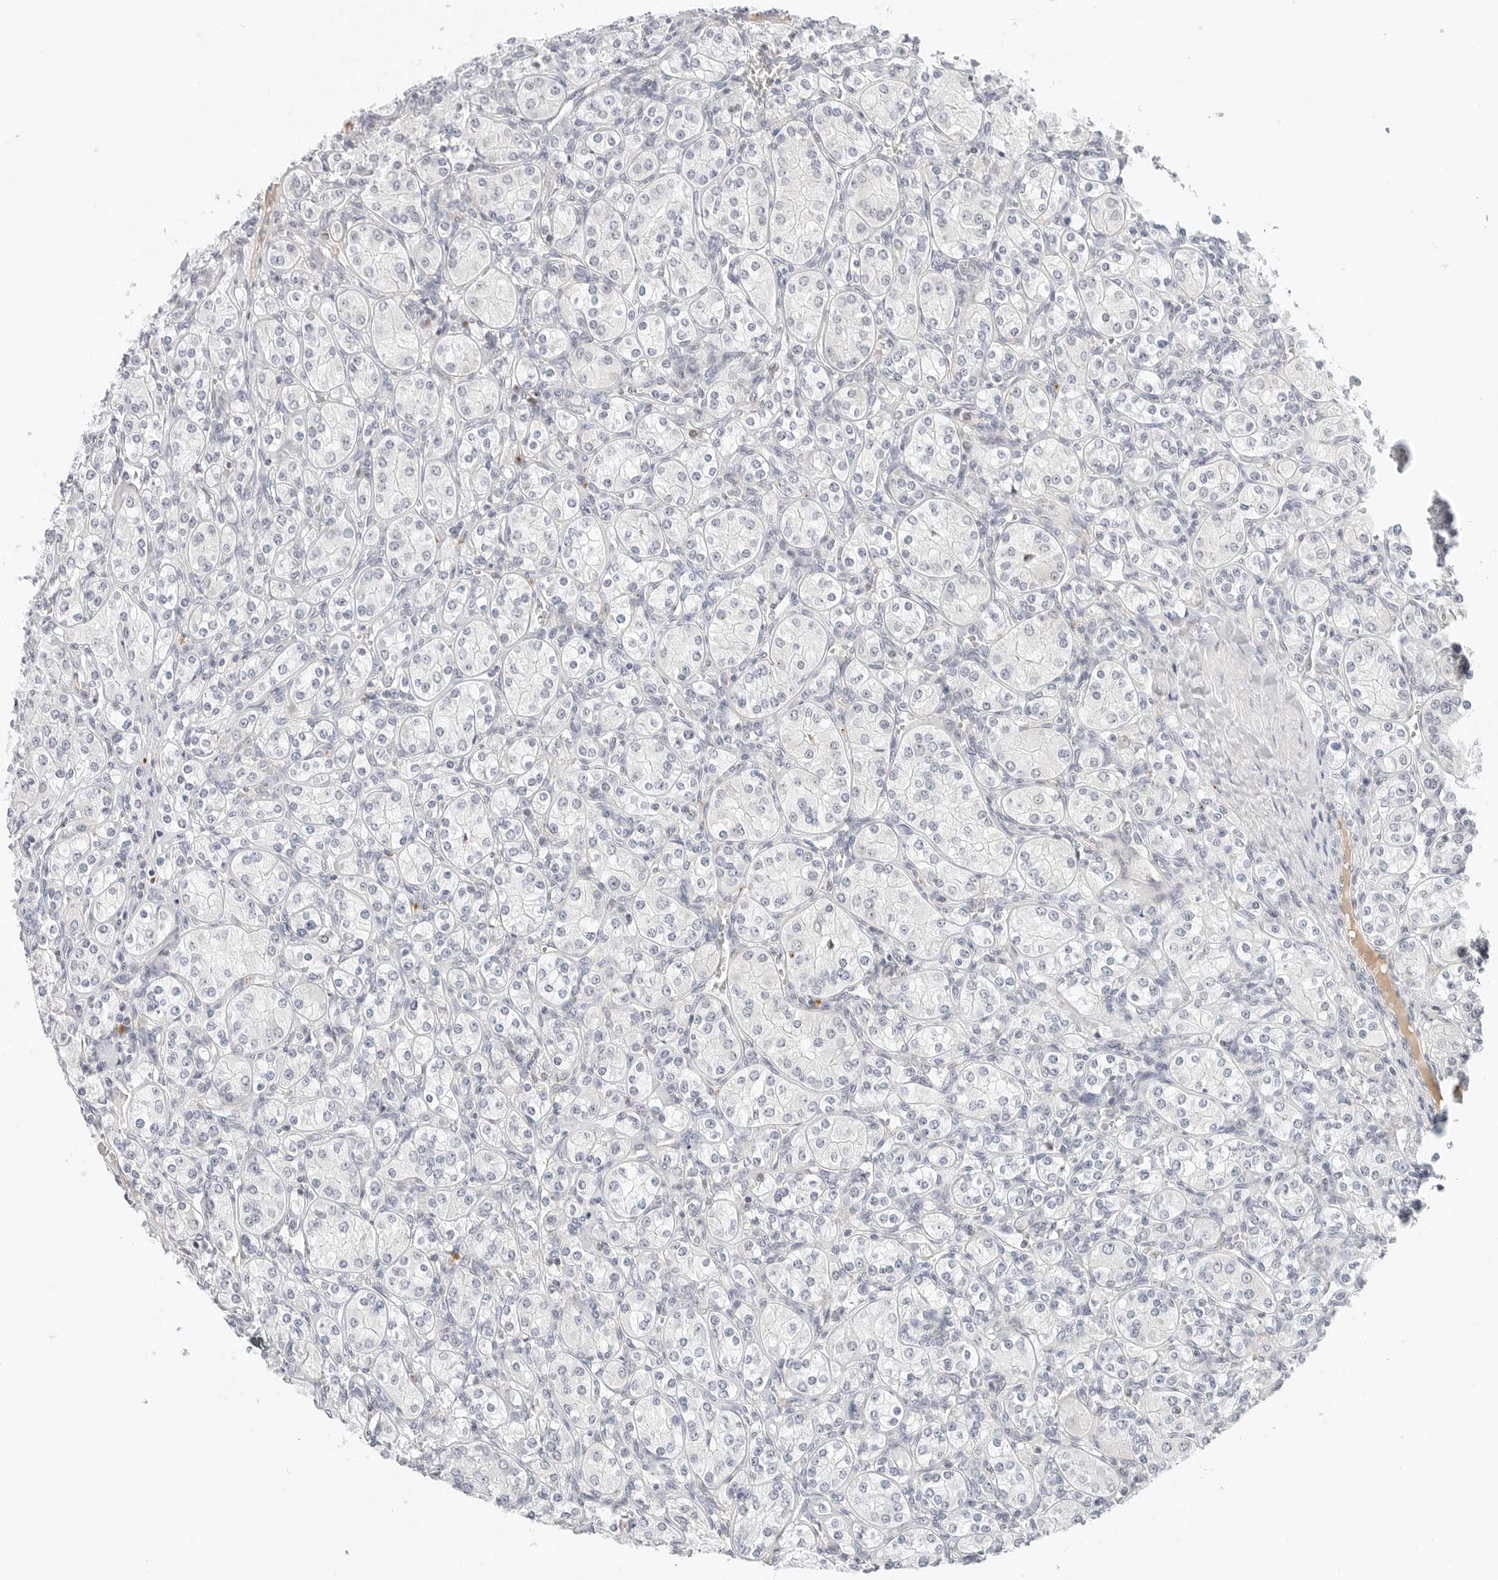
{"staining": {"intensity": "negative", "quantity": "none", "location": "none"}, "tissue": "renal cancer", "cell_type": "Tumor cells", "image_type": "cancer", "snomed": [{"axis": "morphology", "description": "Adenocarcinoma, NOS"}, {"axis": "topography", "description": "Kidney"}], "caption": "Human renal cancer (adenocarcinoma) stained for a protein using immunohistochemistry displays no positivity in tumor cells.", "gene": "TSEN2", "patient": {"sex": "male", "age": 77}}